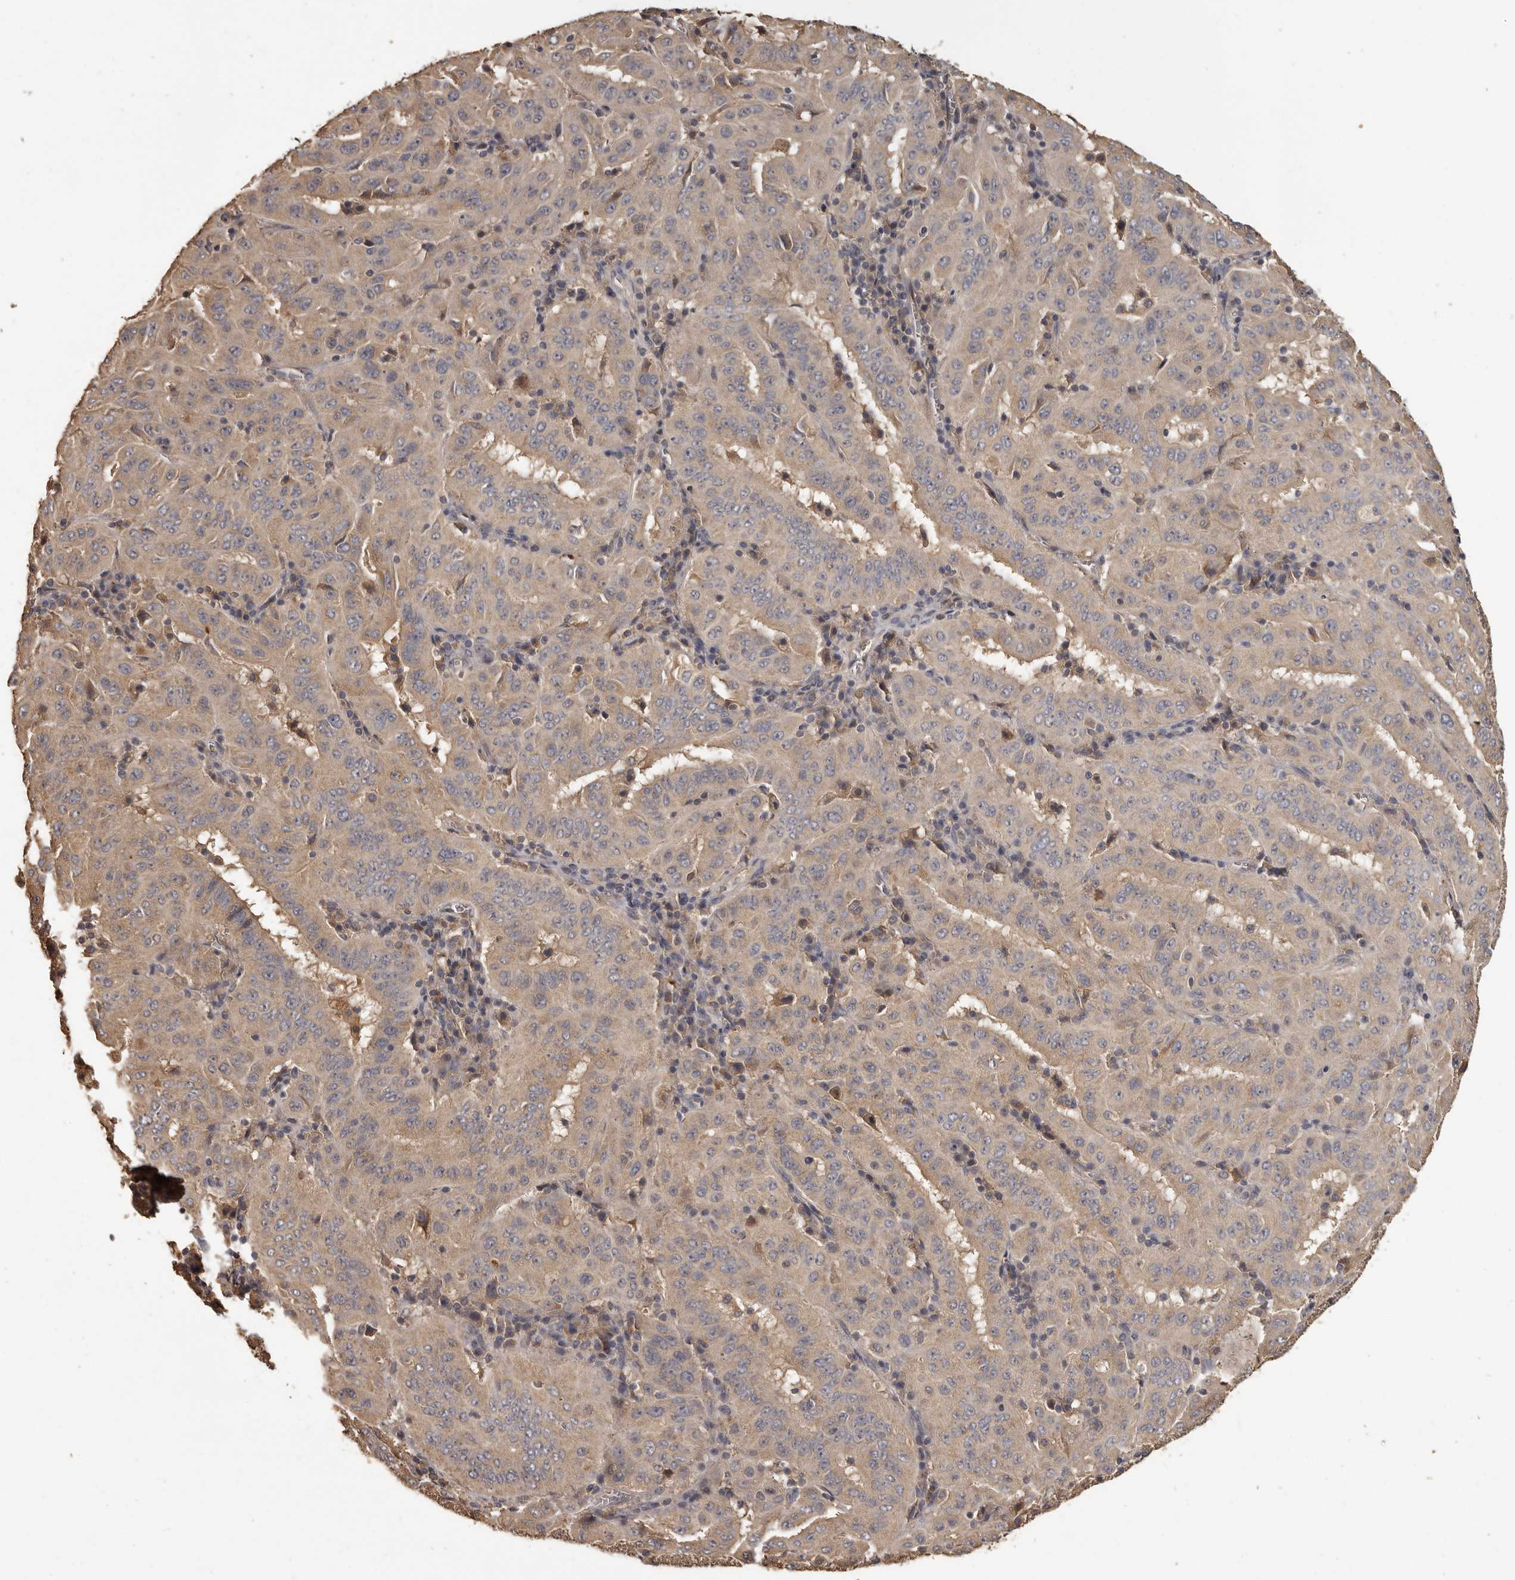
{"staining": {"intensity": "weak", "quantity": ">75%", "location": "cytoplasmic/membranous"}, "tissue": "pancreatic cancer", "cell_type": "Tumor cells", "image_type": "cancer", "snomed": [{"axis": "morphology", "description": "Adenocarcinoma, NOS"}, {"axis": "topography", "description": "Pancreas"}], "caption": "Protein expression analysis of pancreatic cancer (adenocarcinoma) demonstrates weak cytoplasmic/membranous staining in approximately >75% of tumor cells.", "gene": "MGAT5", "patient": {"sex": "male", "age": 63}}